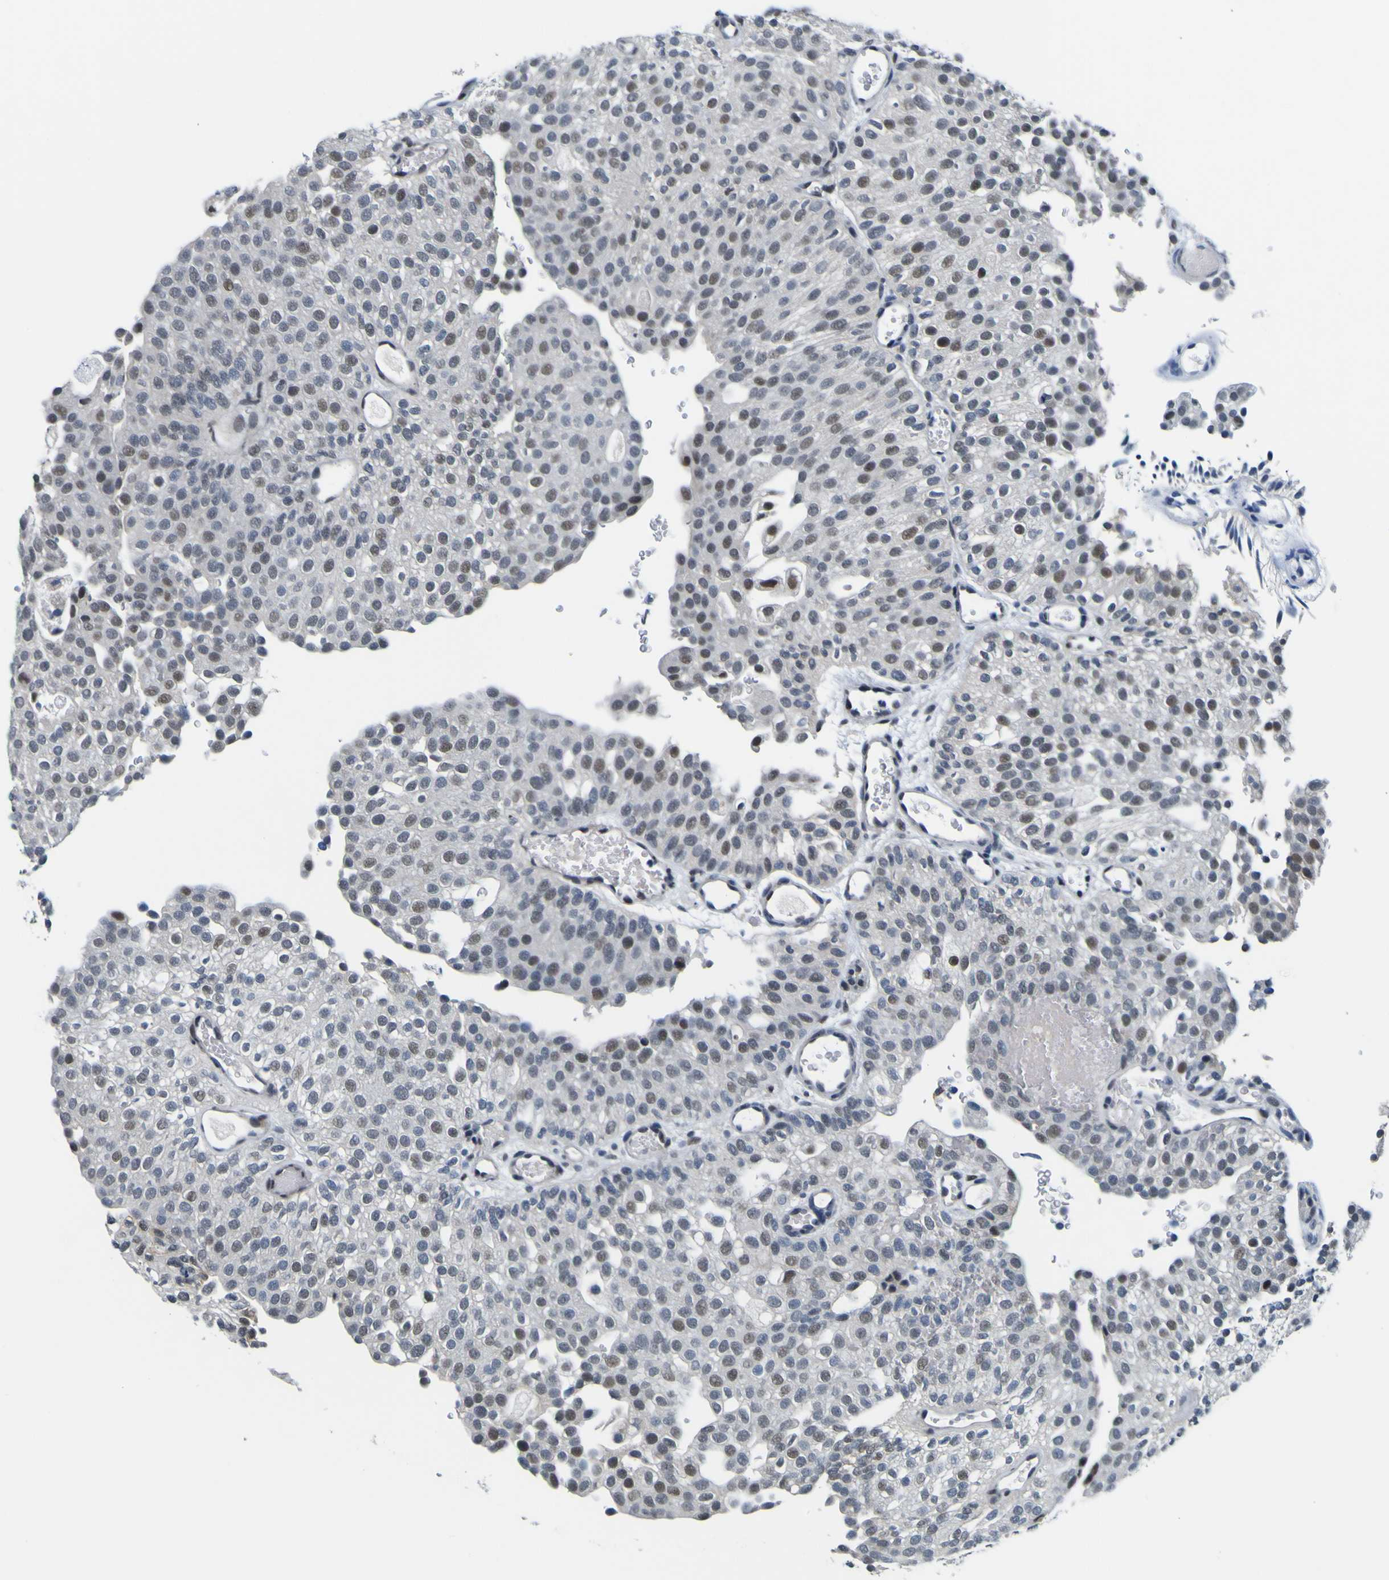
{"staining": {"intensity": "weak", "quantity": "25%-75%", "location": "nuclear"}, "tissue": "urothelial cancer", "cell_type": "Tumor cells", "image_type": "cancer", "snomed": [{"axis": "morphology", "description": "Urothelial carcinoma, Low grade"}, {"axis": "topography", "description": "Urinary bladder"}], "caption": "Protein expression analysis of human low-grade urothelial carcinoma reveals weak nuclear staining in about 25%-75% of tumor cells.", "gene": "CUL4B", "patient": {"sex": "male", "age": 78}}